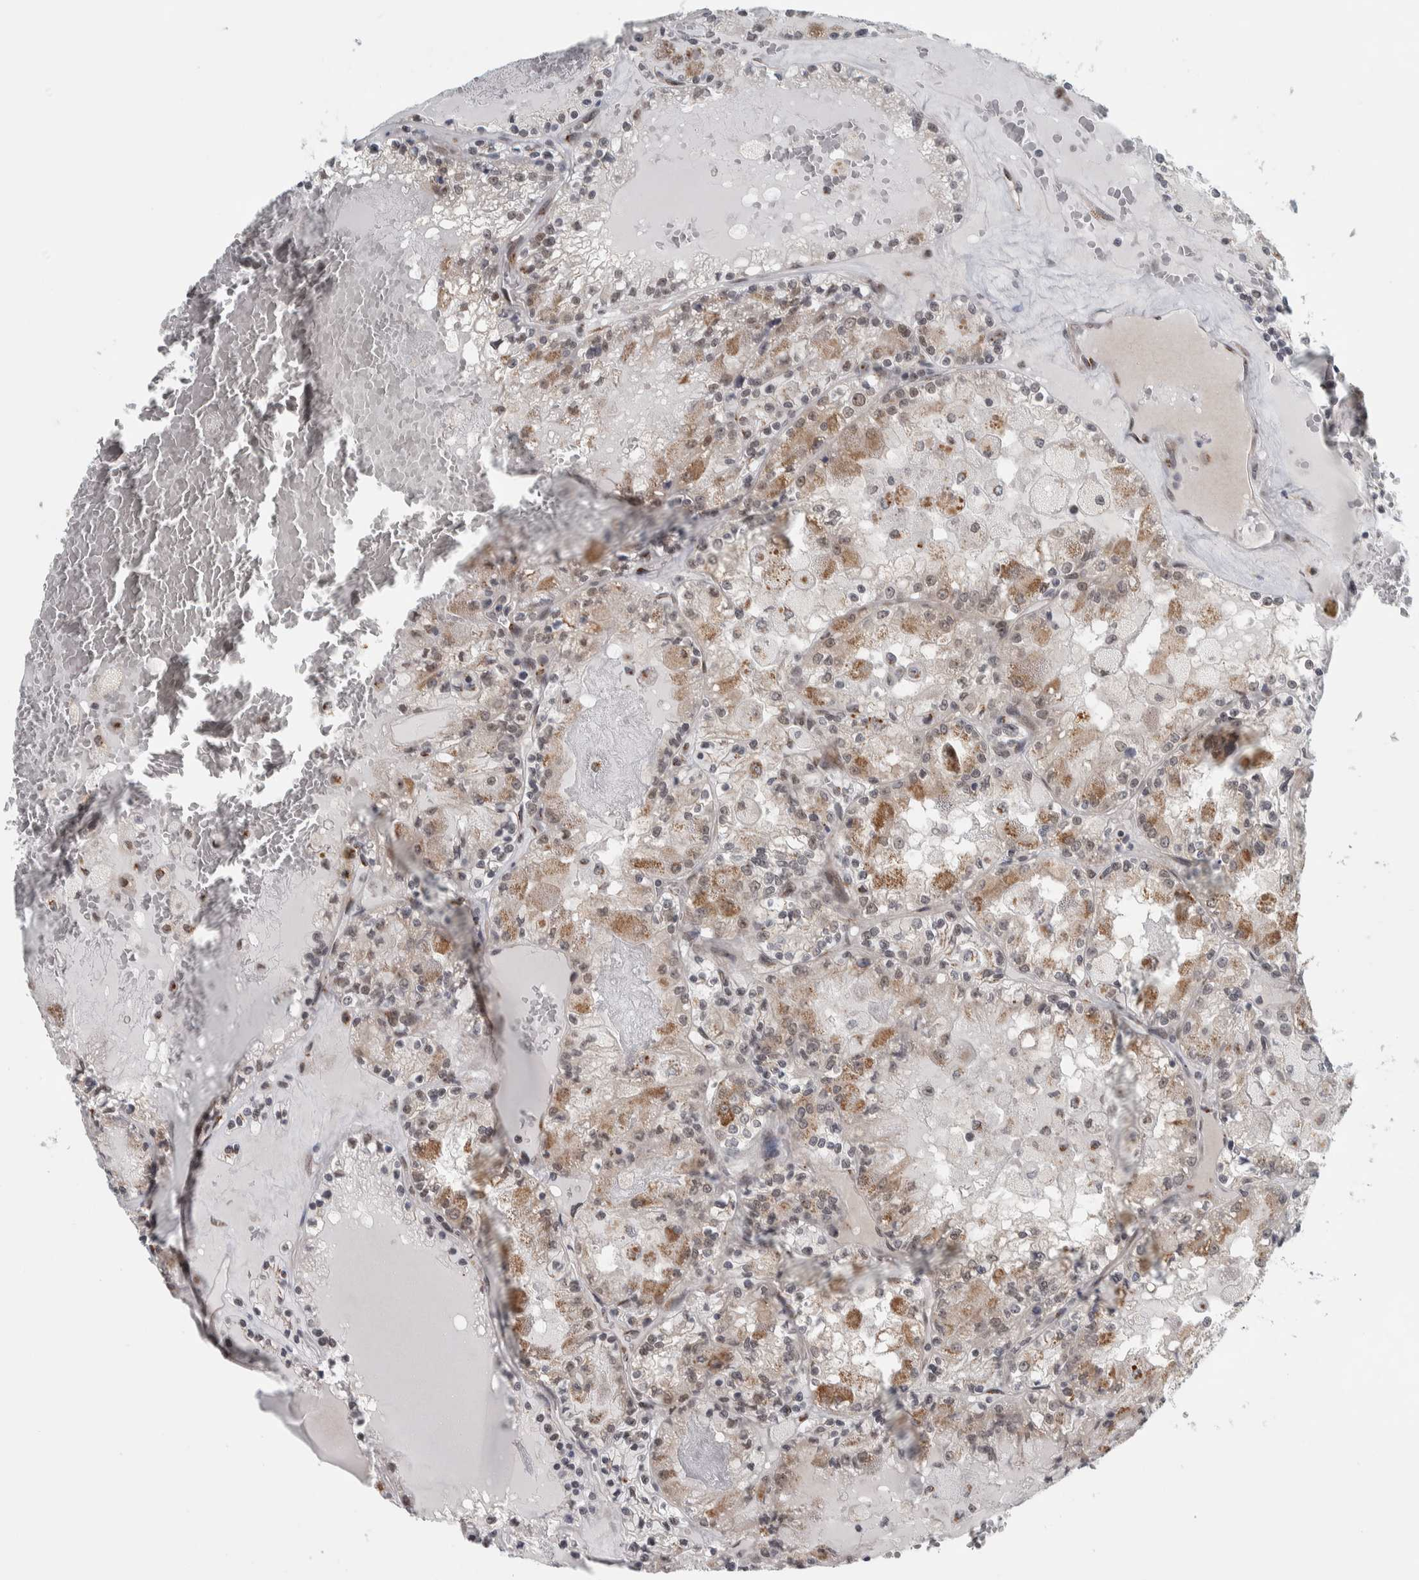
{"staining": {"intensity": "moderate", "quantity": "25%-75%", "location": "cytoplasmic/membranous"}, "tissue": "renal cancer", "cell_type": "Tumor cells", "image_type": "cancer", "snomed": [{"axis": "morphology", "description": "Adenocarcinoma, NOS"}, {"axis": "topography", "description": "Kidney"}], "caption": "DAB immunohistochemical staining of human renal cancer (adenocarcinoma) reveals moderate cytoplasmic/membranous protein positivity in about 25%-75% of tumor cells.", "gene": "ZMYND8", "patient": {"sex": "female", "age": 56}}